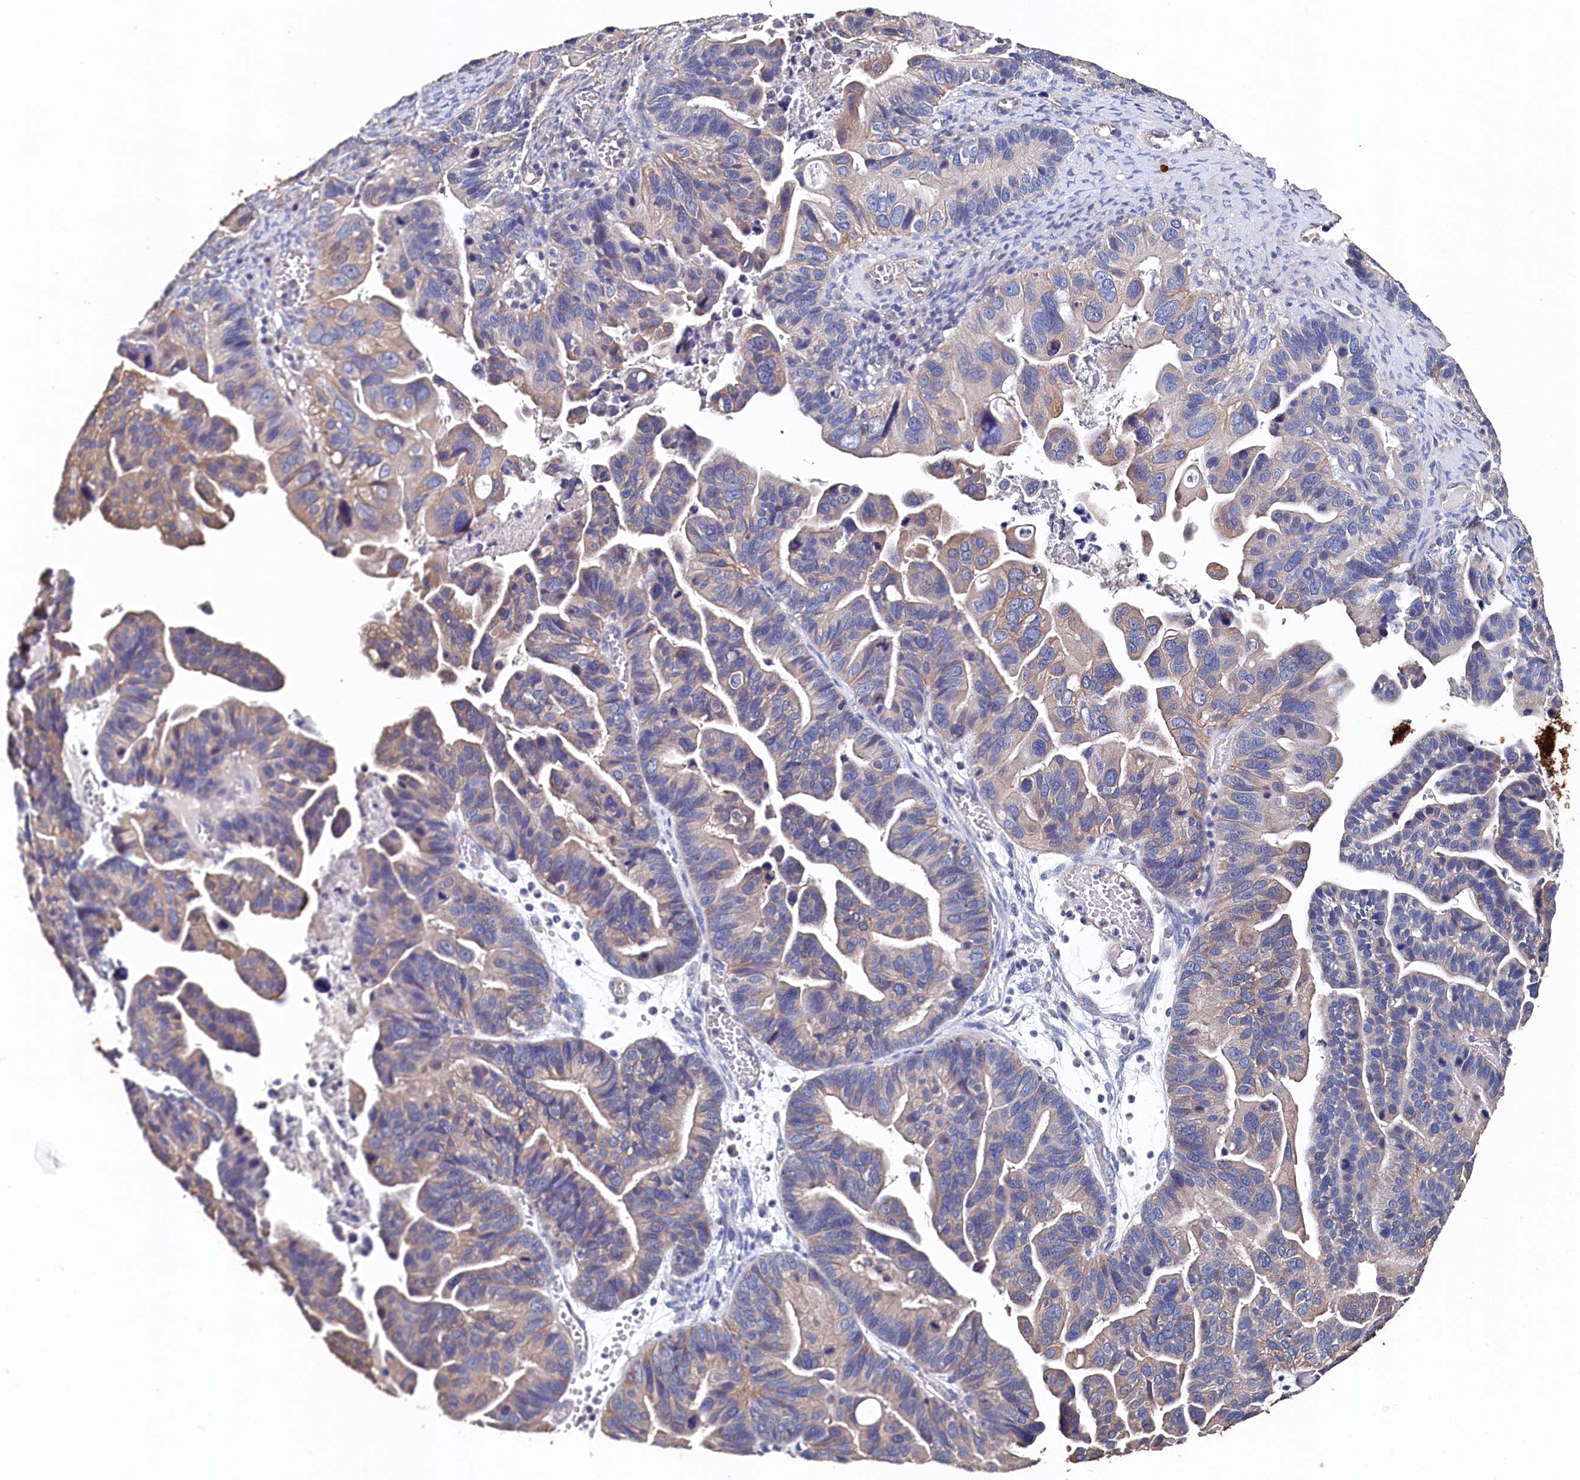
{"staining": {"intensity": "weak", "quantity": "25%-75%", "location": "cytoplasmic/membranous"}, "tissue": "ovarian cancer", "cell_type": "Tumor cells", "image_type": "cancer", "snomed": [{"axis": "morphology", "description": "Cystadenocarcinoma, serous, NOS"}, {"axis": "topography", "description": "Ovary"}], "caption": "The histopathology image demonstrates staining of serous cystadenocarcinoma (ovarian), revealing weak cytoplasmic/membranous protein positivity (brown color) within tumor cells.", "gene": "BHMT", "patient": {"sex": "female", "age": 56}}